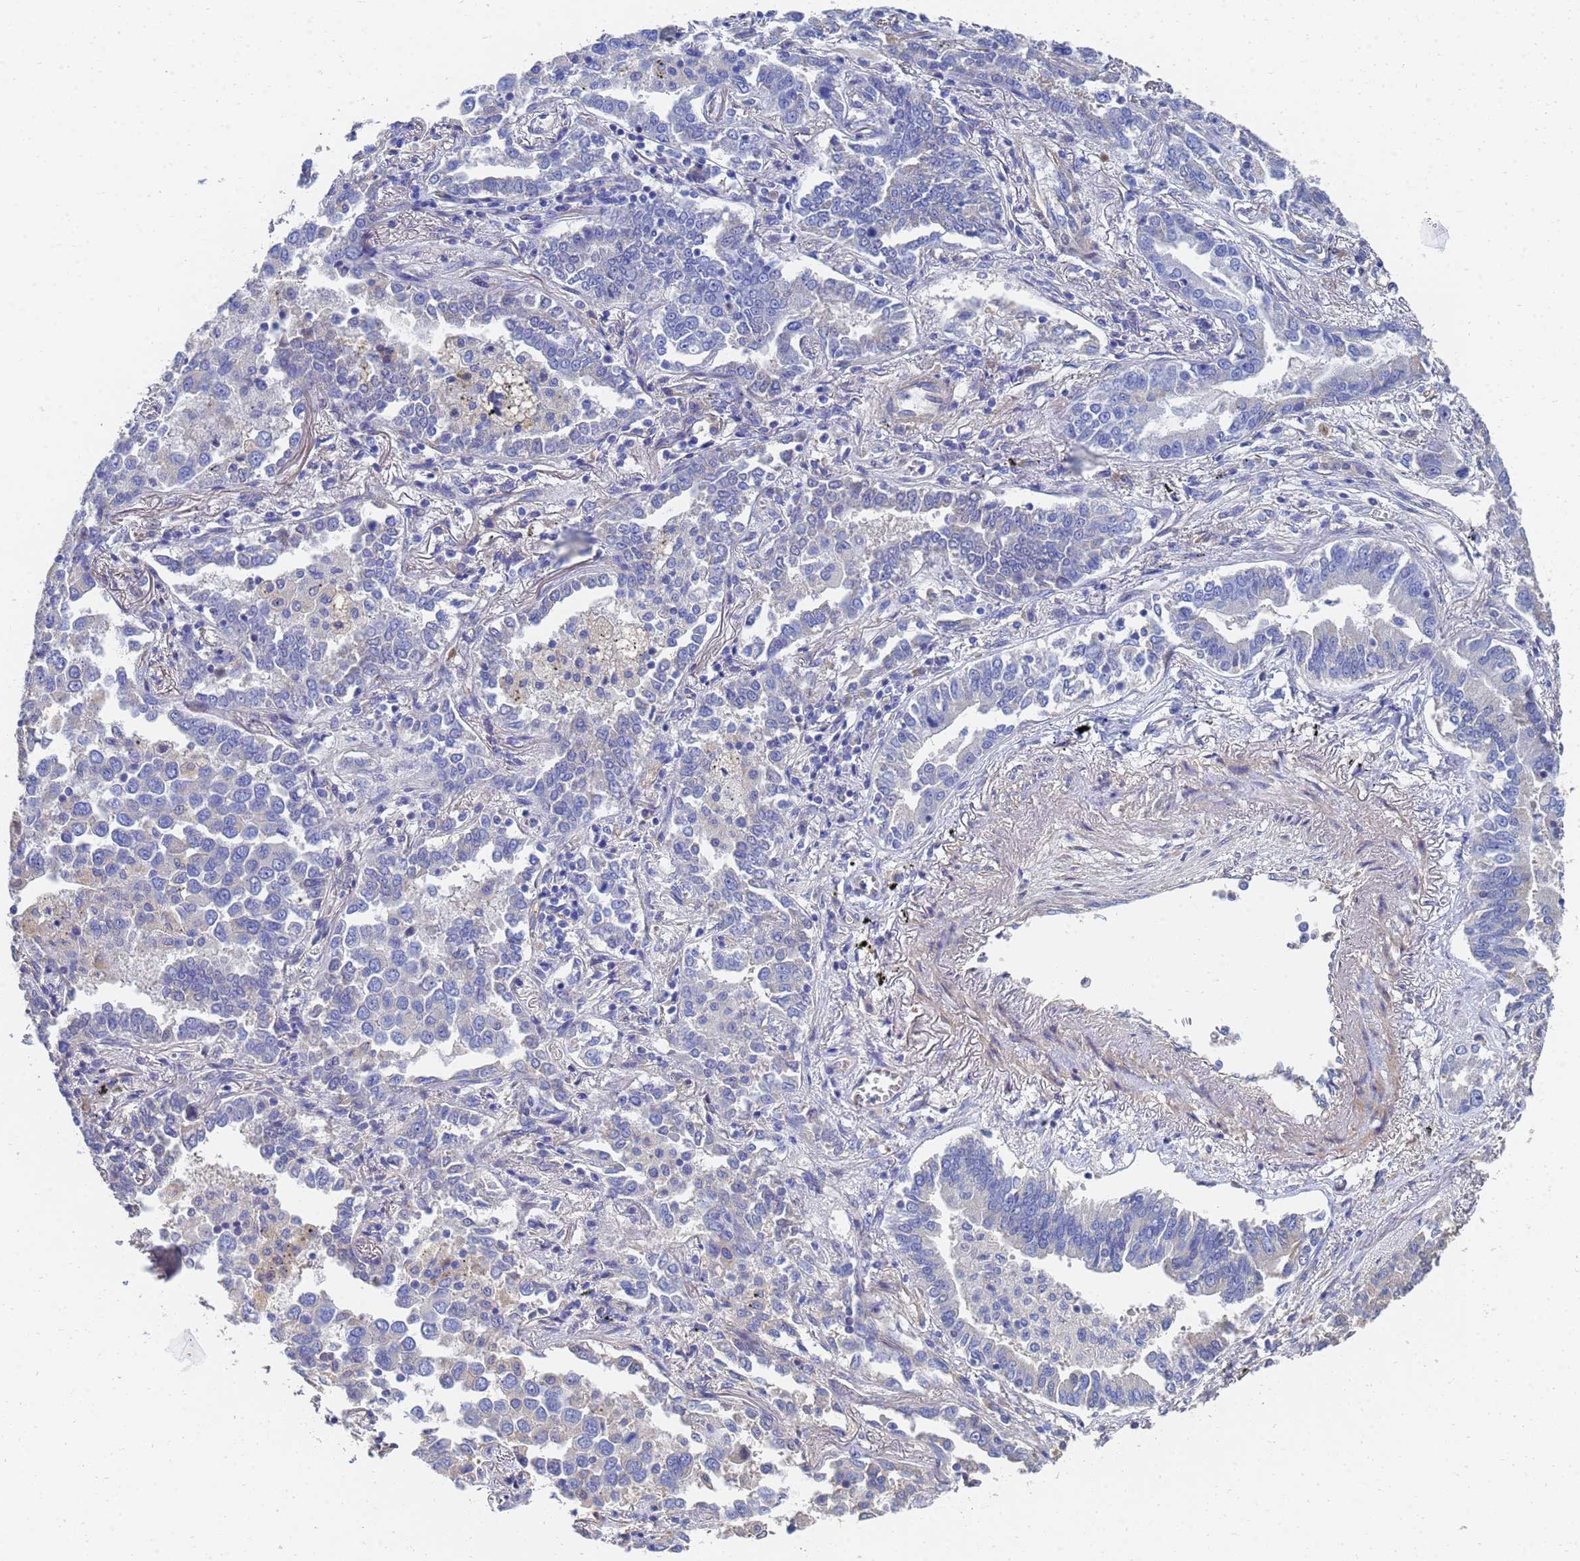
{"staining": {"intensity": "negative", "quantity": "none", "location": "none"}, "tissue": "lung cancer", "cell_type": "Tumor cells", "image_type": "cancer", "snomed": [{"axis": "morphology", "description": "Adenocarcinoma, NOS"}, {"axis": "topography", "description": "Lung"}], "caption": "High power microscopy micrograph of an IHC image of lung adenocarcinoma, revealing no significant expression in tumor cells.", "gene": "LBX2", "patient": {"sex": "male", "age": 67}}